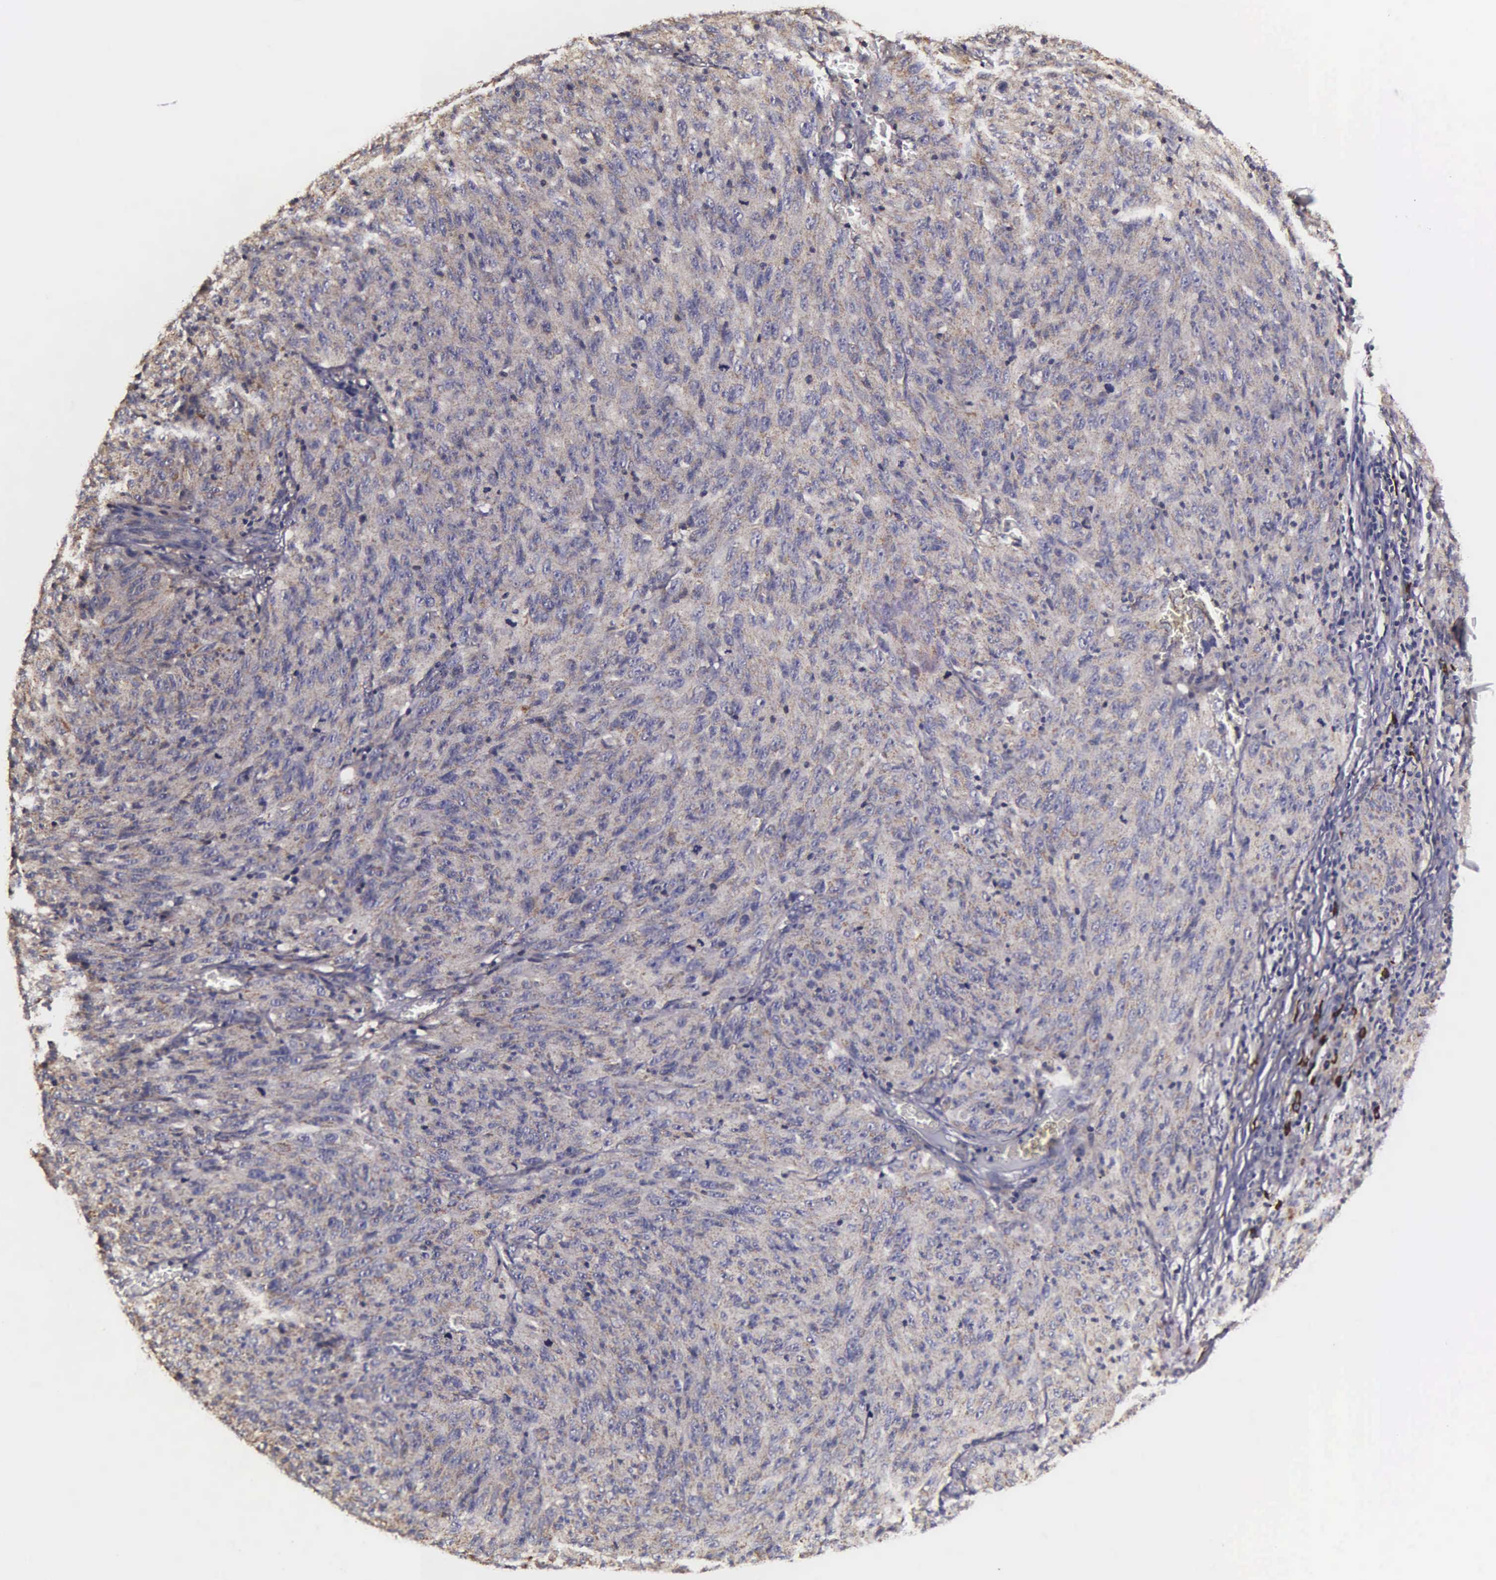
{"staining": {"intensity": "negative", "quantity": "none", "location": "none"}, "tissue": "melanoma", "cell_type": "Tumor cells", "image_type": "cancer", "snomed": [{"axis": "morphology", "description": "Malignant melanoma, NOS"}, {"axis": "topography", "description": "Skin"}], "caption": "A high-resolution photomicrograph shows immunohistochemistry staining of malignant melanoma, which displays no significant positivity in tumor cells.", "gene": "PSMA3", "patient": {"sex": "male", "age": 76}}